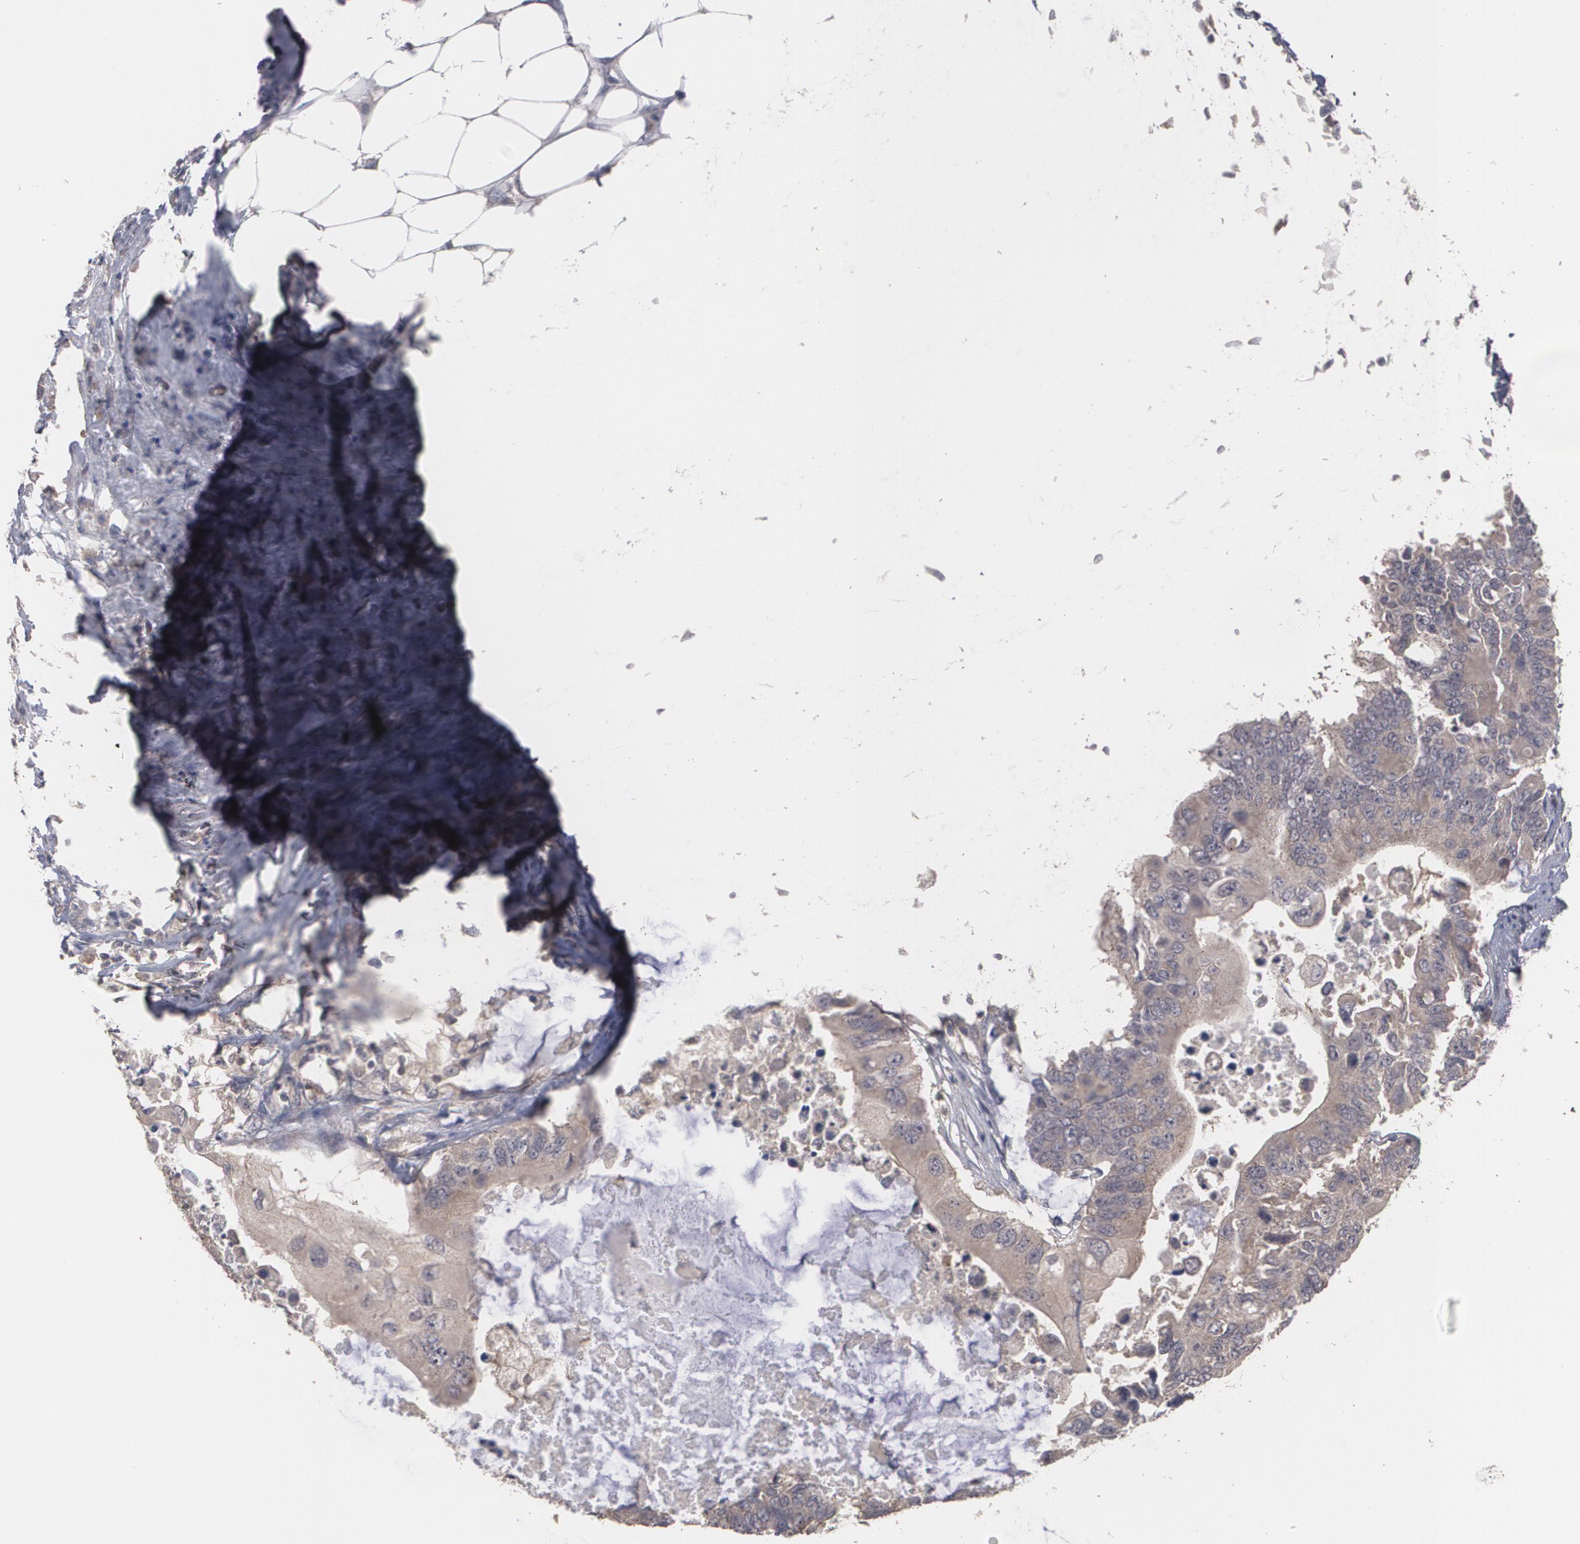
{"staining": {"intensity": "moderate", "quantity": ">75%", "location": "cytoplasmic/membranous"}, "tissue": "colorectal cancer", "cell_type": "Tumor cells", "image_type": "cancer", "snomed": [{"axis": "morphology", "description": "Adenocarcinoma, NOS"}, {"axis": "topography", "description": "Colon"}], "caption": "Colorectal cancer stained for a protein (brown) reveals moderate cytoplasmic/membranous positive staining in approximately >75% of tumor cells.", "gene": "ARF6", "patient": {"sex": "male", "age": 71}}